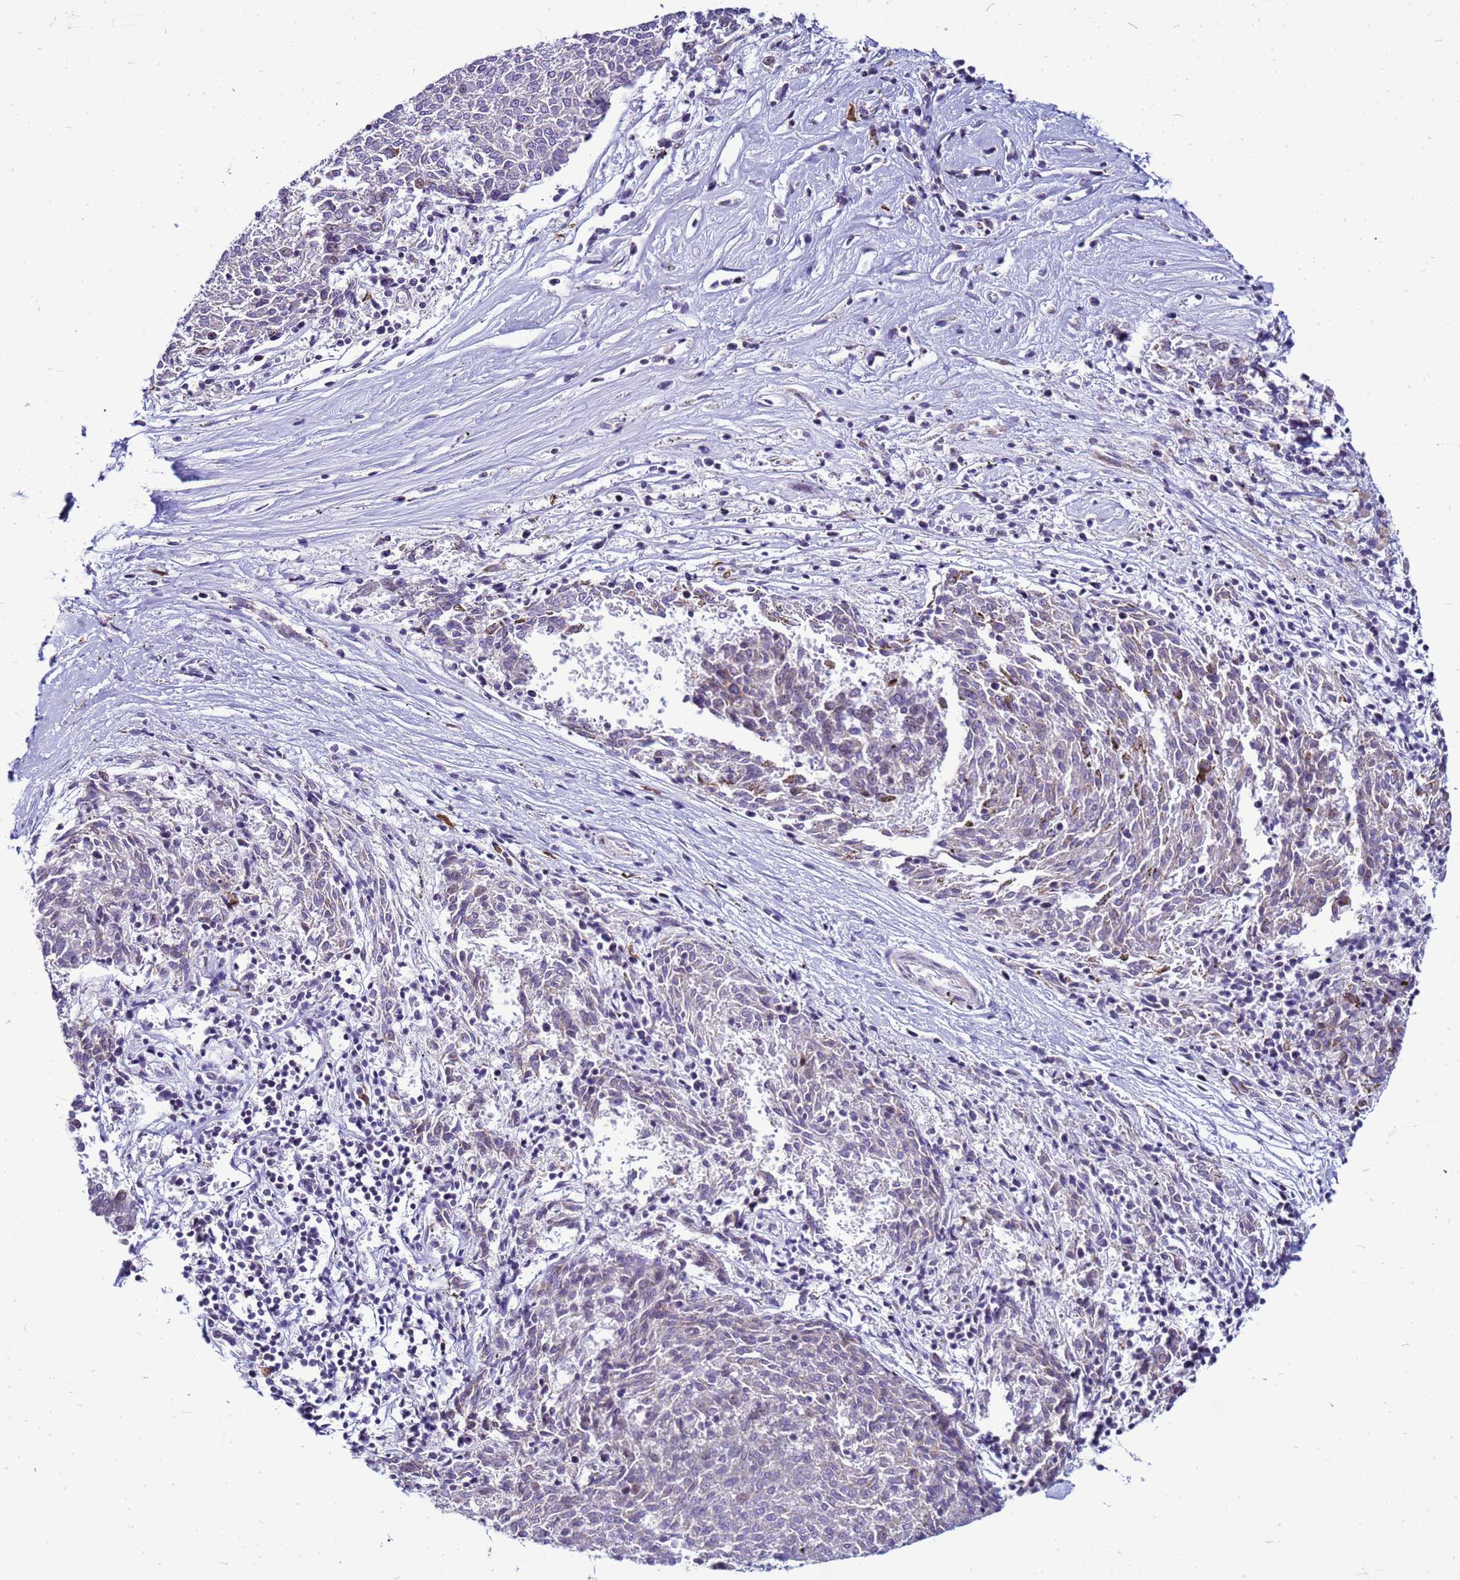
{"staining": {"intensity": "negative", "quantity": "none", "location": "none"}, "tissue": "melanoma", "cell_type": "Tumor cells", "image_type": "cancer", "snomed": [{"axis": "morphology", "description": "Malignant melanoma, NOS"}, {"axis": "topography", "description": "Skin"}], "caption": "This image is of melanoma stained with immunohistochemistry to label a protein in brown with the nuclei are counter-stained blue. There is no expression in tumor cells.", "gene": "VPS4B", "patient": {"sex": "female", "age": 72}}